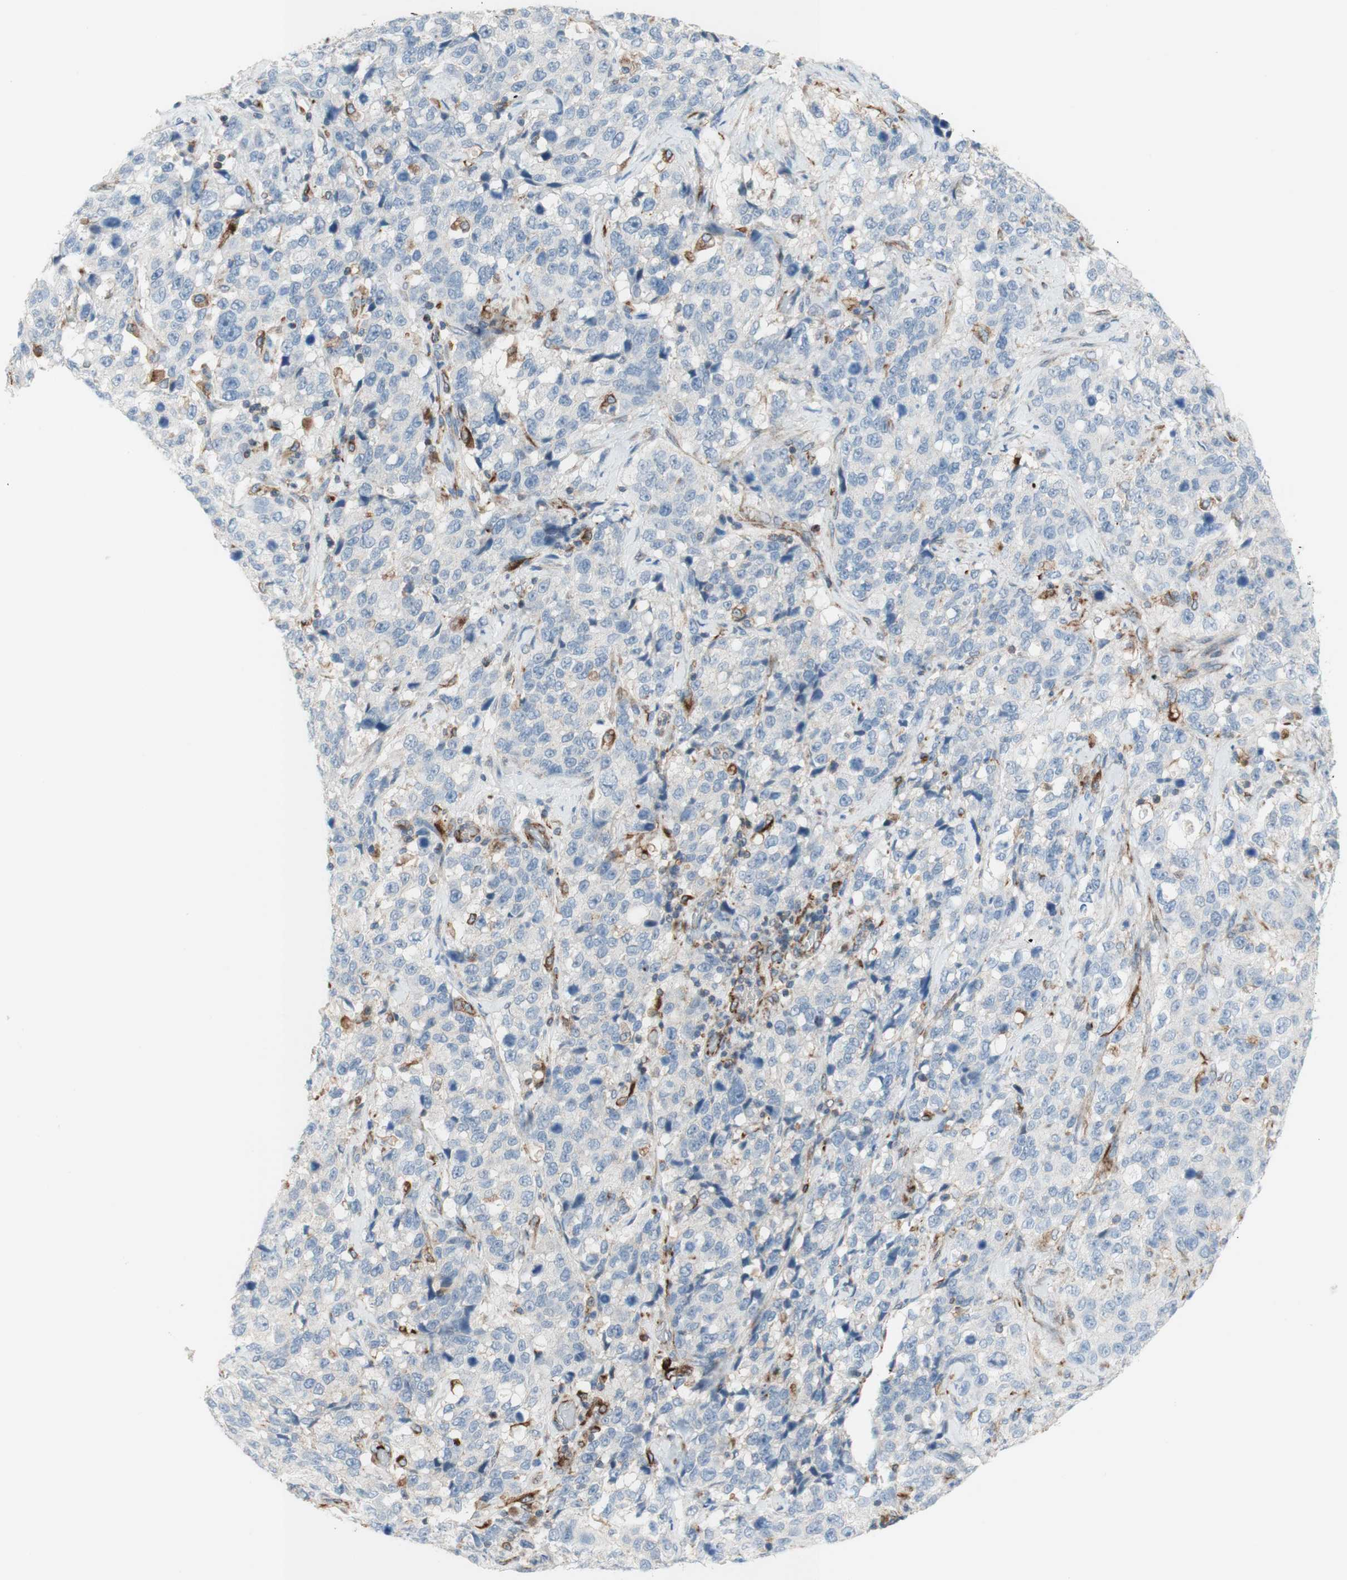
{"staining": {"intensity": "negative", "quantity": "none", "location": "none"}, "tissue": "stomach cancer", "cell_type": "Tumor cells", "image_type": "cancer", "snomed": [{"axis": "morphology", "description": "Normal tissue, NOS"}, {"axis": "morphology", "description": "Adenocarcinoma, NOS"}, {"axis": "topography", "description": "Stomach"}], "caption": "A histopathology image of stomach adenocarcinoma stained for a protein demonstrates no brown staining in tumor cells.", "gene": "POU2AF1", "patient": {"sex": "male", "age": 48}}